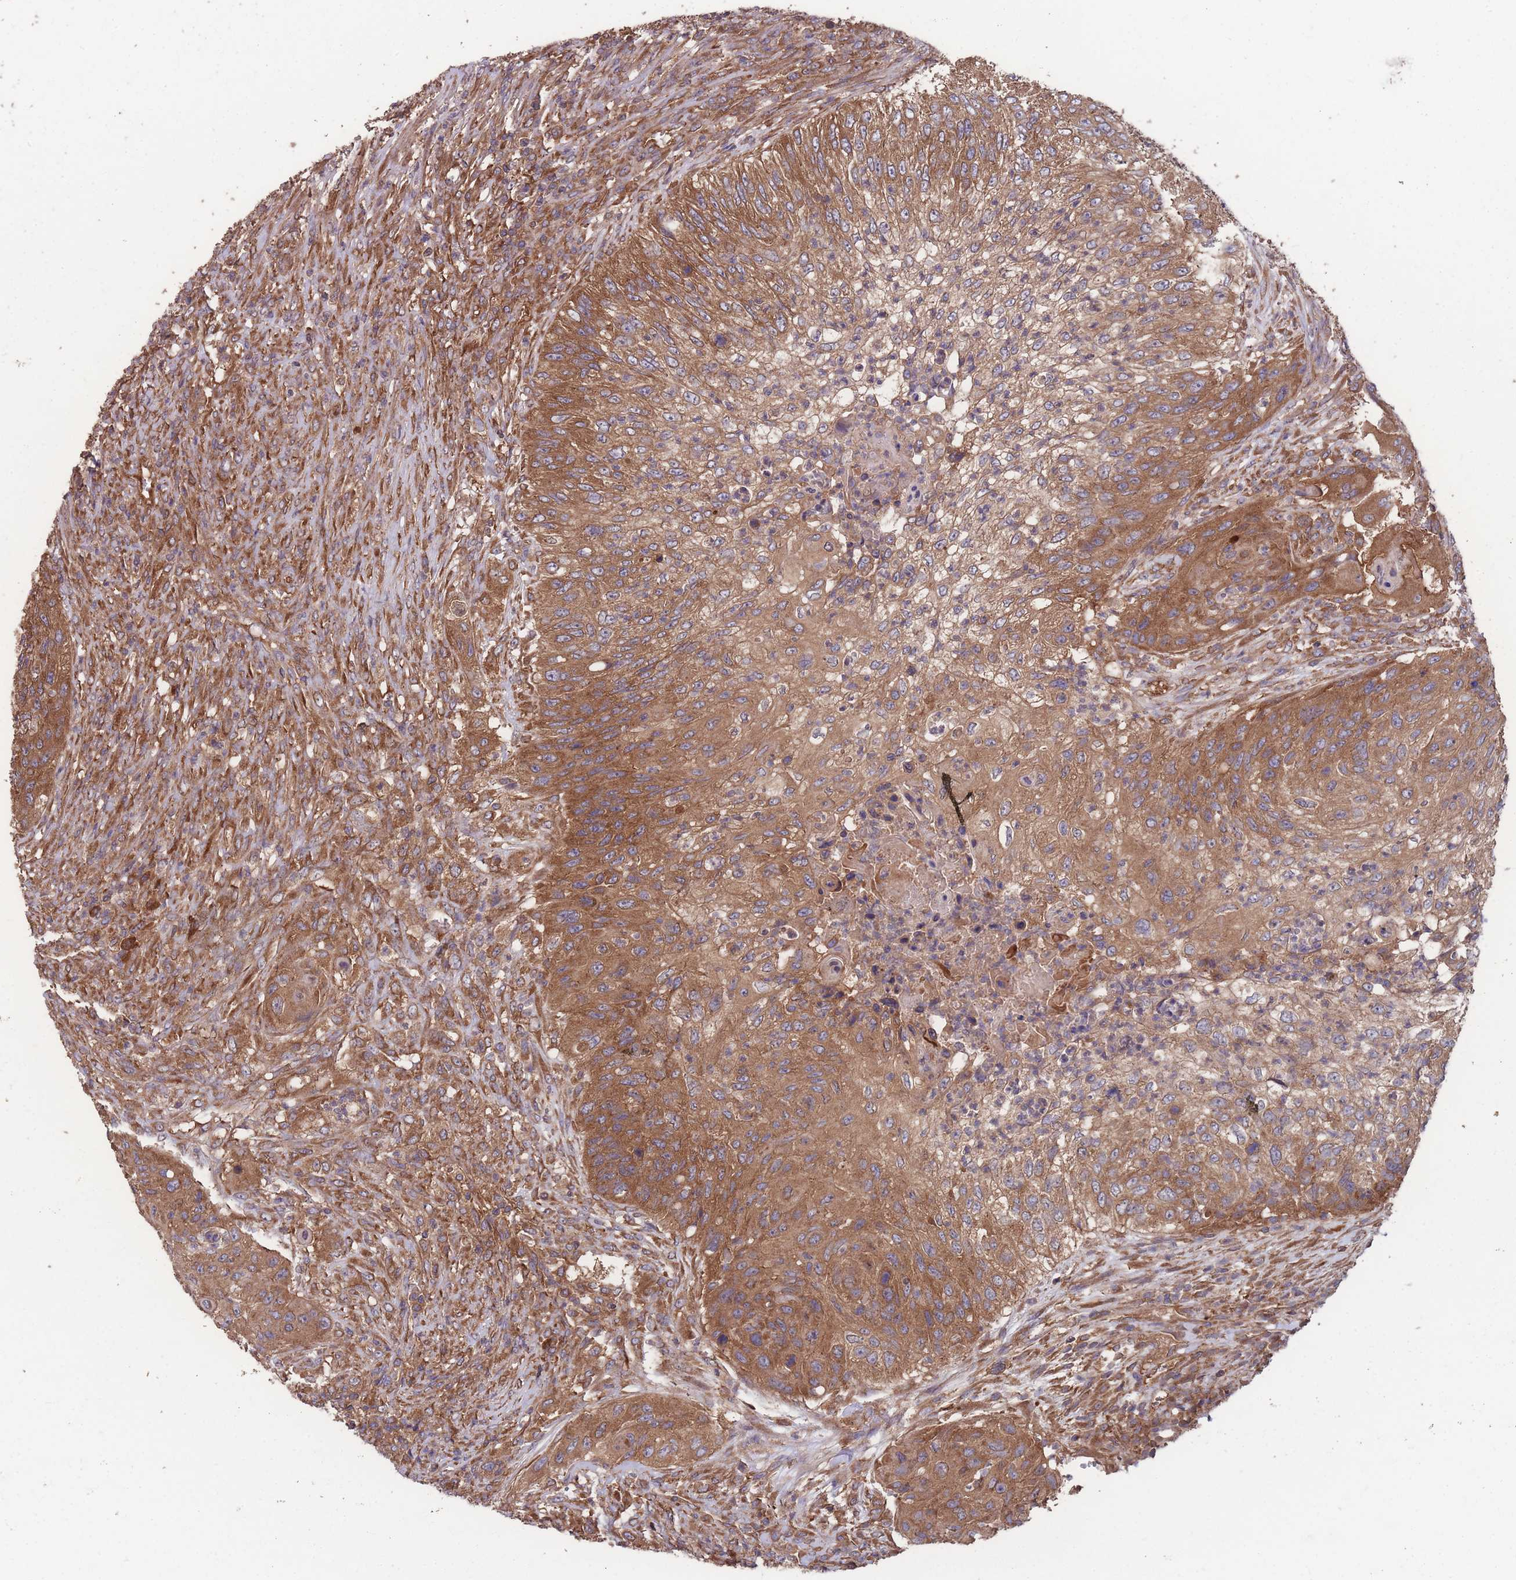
{"staining": {"intensity": "moderate", "quantity": ">75%", "location": "cytoplasmic/membranous"}, "tissue": "urothelial cancer", "cell_type": "Tumor cells", "image_type": "cancer", "snomed": [{"axis": "morphology", "description": "Urothelial carcinoma, High grade"}, {"axis": "topography", "description": "Urinary bladder"}], "caption": "A high-resolution photomicrograph shows immunohistochemistry (IHC) staining of urothelial carcinoma (high-grade), which shows moderate cytoplasmic/membranous positivity in approximately >75% of tumor cells.", "gene": "ZPR1", "patient": {"sex": "female", "age": 60}}